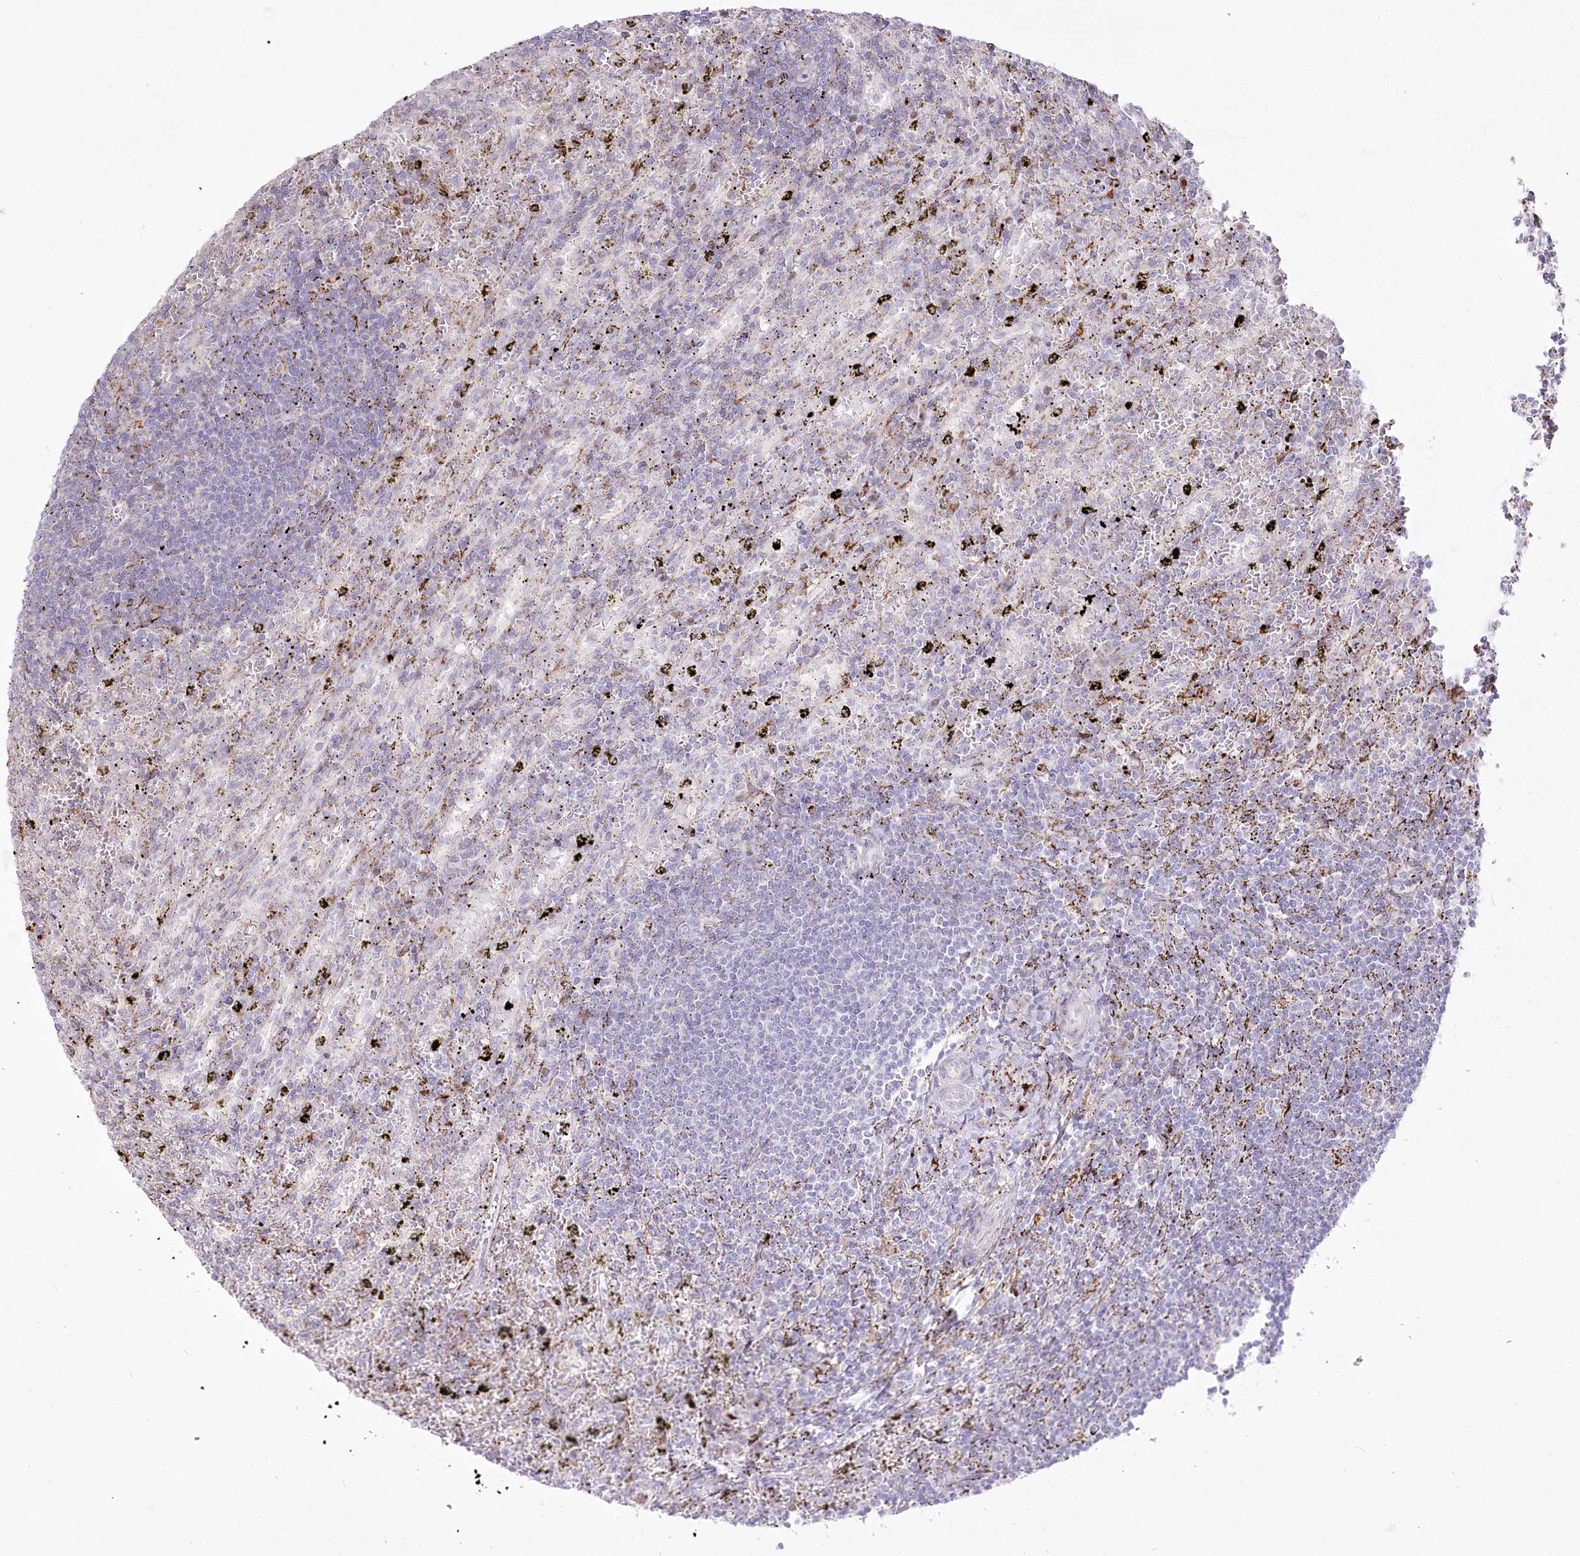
{"staining": {"intensity": "negative", "quantity": "none", "location": "none"}, "tissue": "lymphoma", "cell_type": "Tumor cells", "image_type": "cancer", "snomed": [{"axis": "morphology", "description": "Malignant lymphoma, non-Hodgkin's type, Low grade"}, {"axis": "topography", "description": "Spleen"}], "caption": "An image of malignant lymphoma, non-Hodgkin's type (low-grade) stained for a protein reveals no brown staining in tumor cells.", "gene": "CEP164", "patient": {"sex": "male", "age": 76}}